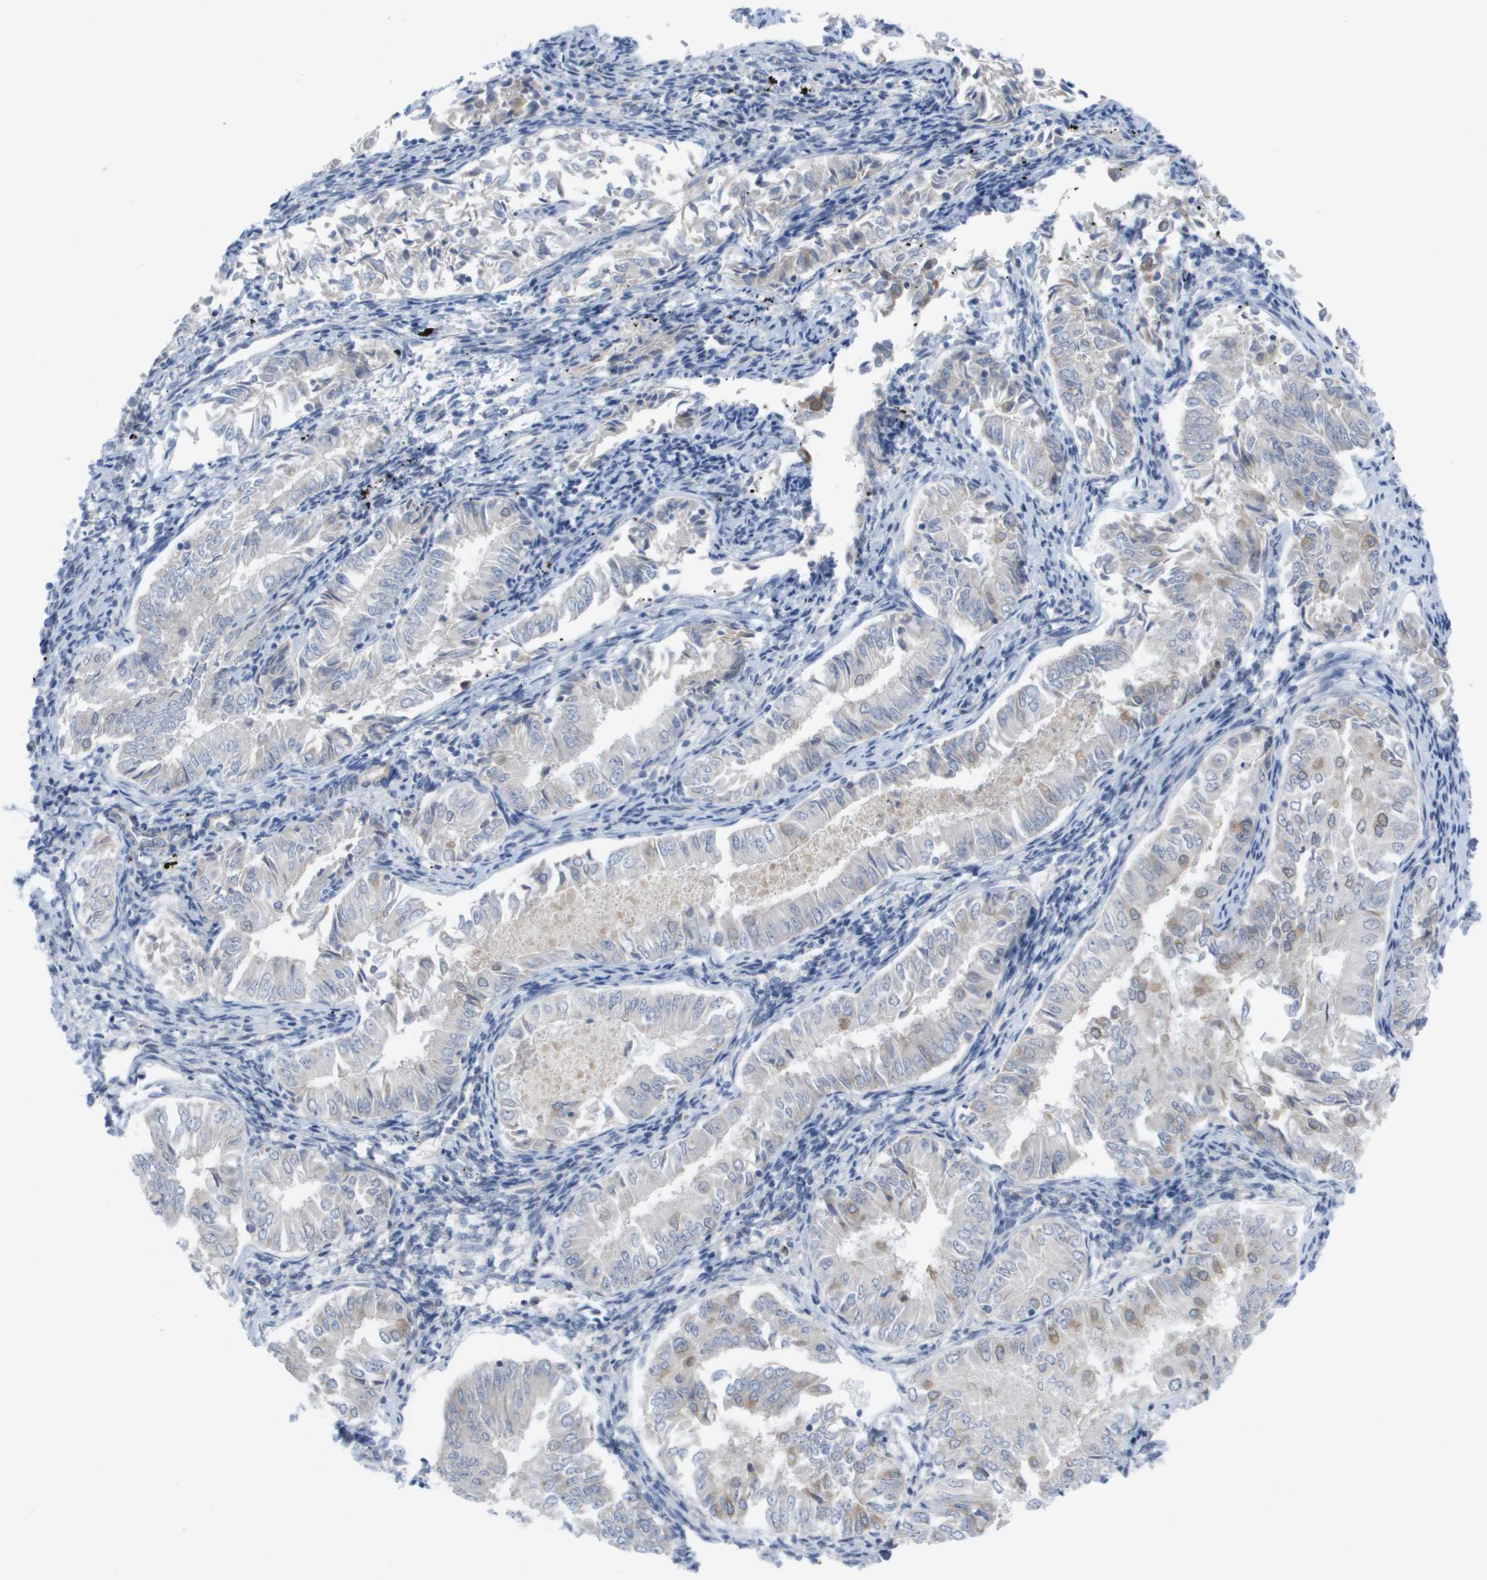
{"staining": {"intensity": "negative", "quantity": "none", "location": "none"}, "tissue": "endometrial cancer", "cell_type": "Tumor cells", "image_type": "cancer", "snomed": [{"axis": "morphology", "description": "Adenocarcinoma, NOS"}, {"axis": "topography", "description": "Endometrium"}], "caption": "Immunohistochemistry (IHC) photomicrograph of human endometrial cancer (adenocarcinoma) stained for a protein (brown), which displays no expression in tumor cells.", "gene": "MTARC2", "patient": {"sex": "female", "age": 53}}